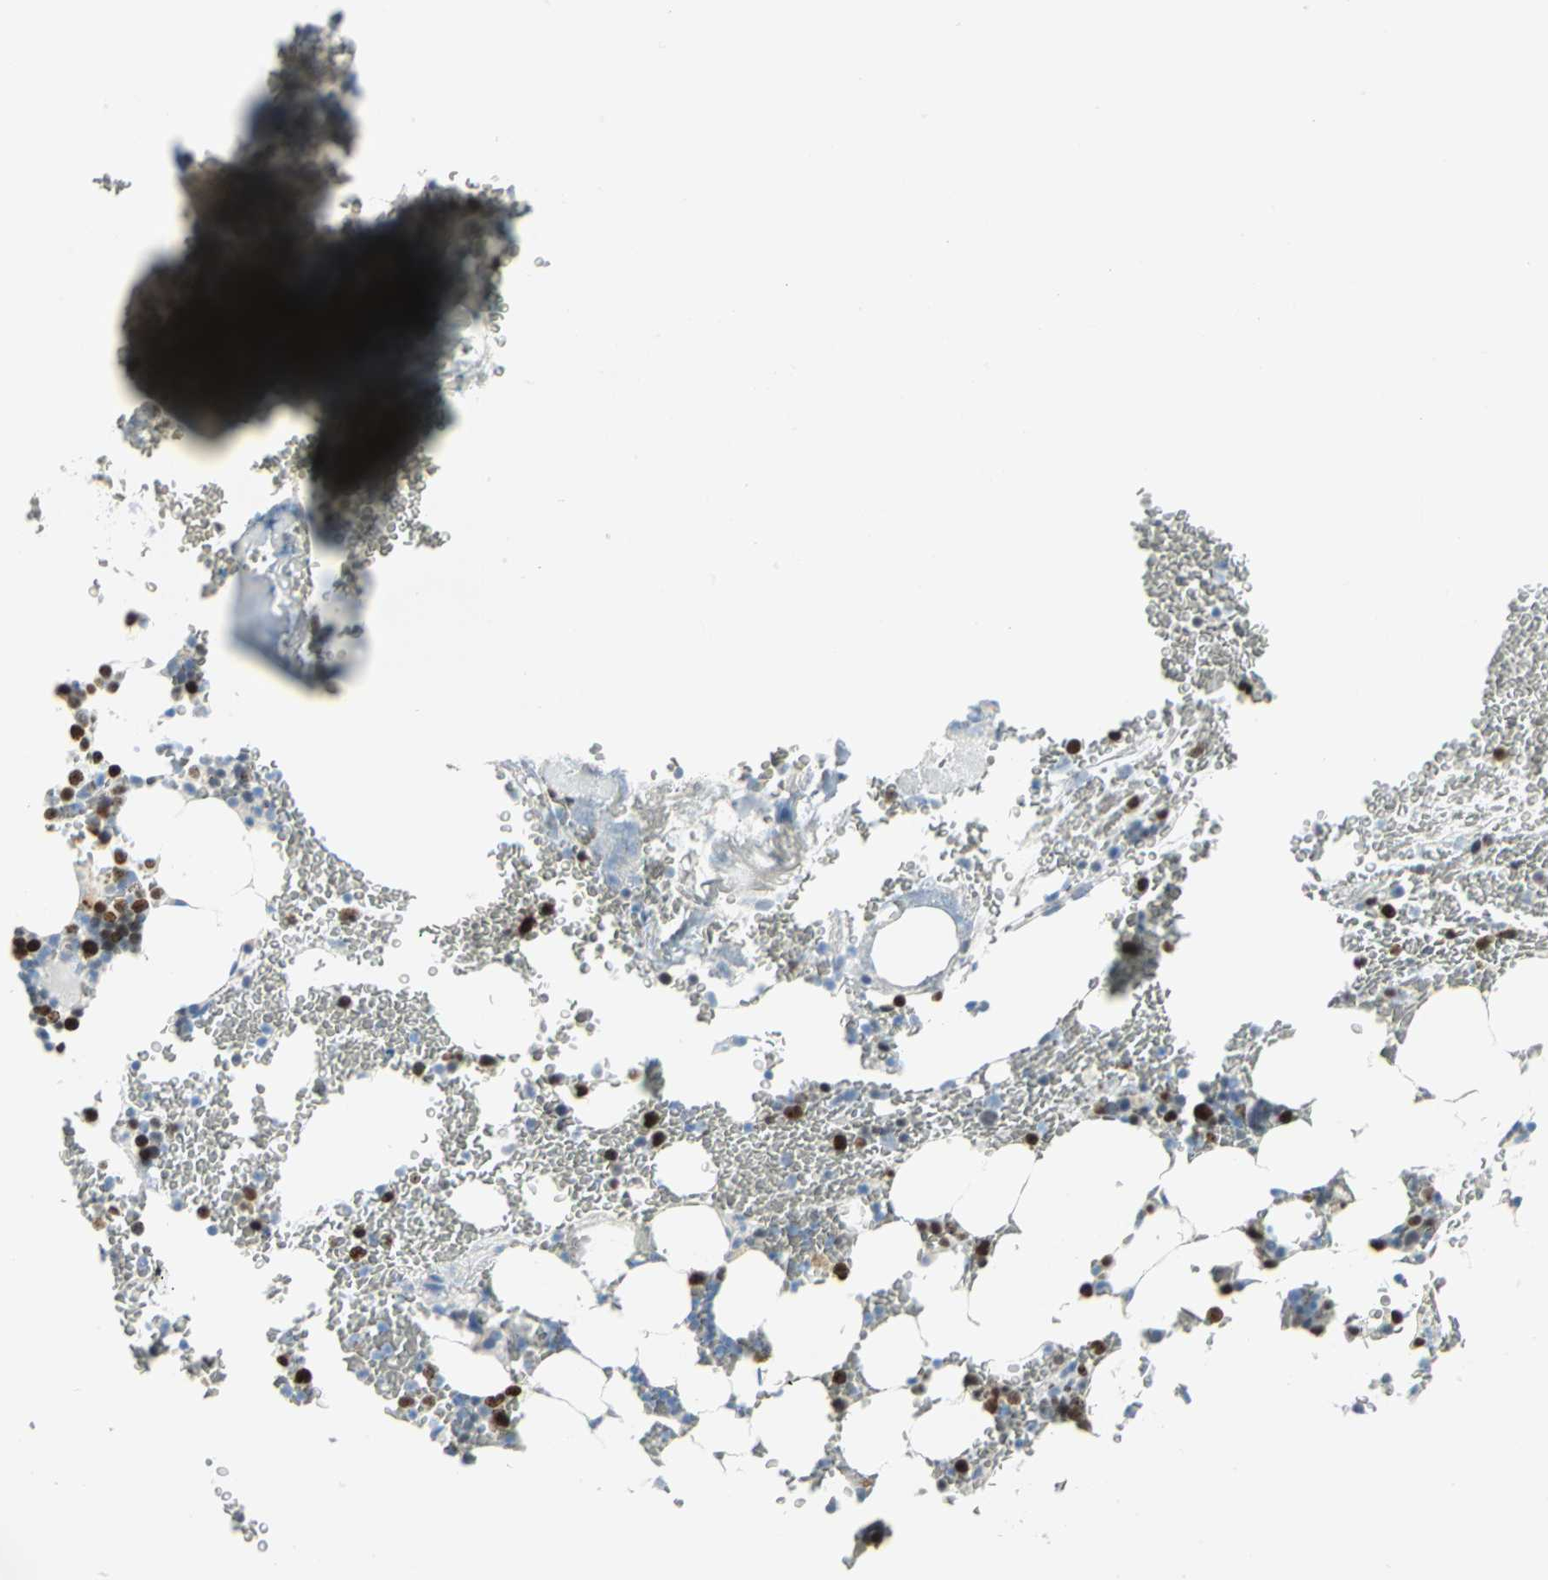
{"staining": {"intensity": "strong", "quantity": "25%-75%", "location": "nuclear"}, "tissue": "bone marrow", "cell_type": "Hematopoietic cells", "image_type": "normal", "snomed": [{"axis": "morphology", "description": "Normal tissue, NOS"}, {"axis": "topography", "description": "Bone marrow"}], "caption": "IHC micrograph of benign human bone marrow stained for a protein (brown), which shows high levels of strong nuclear expression in approximately 25%-75% of hematopoietic cells.", "gene": "MCM3", "patient": {"sex": "female", "age": 73}}